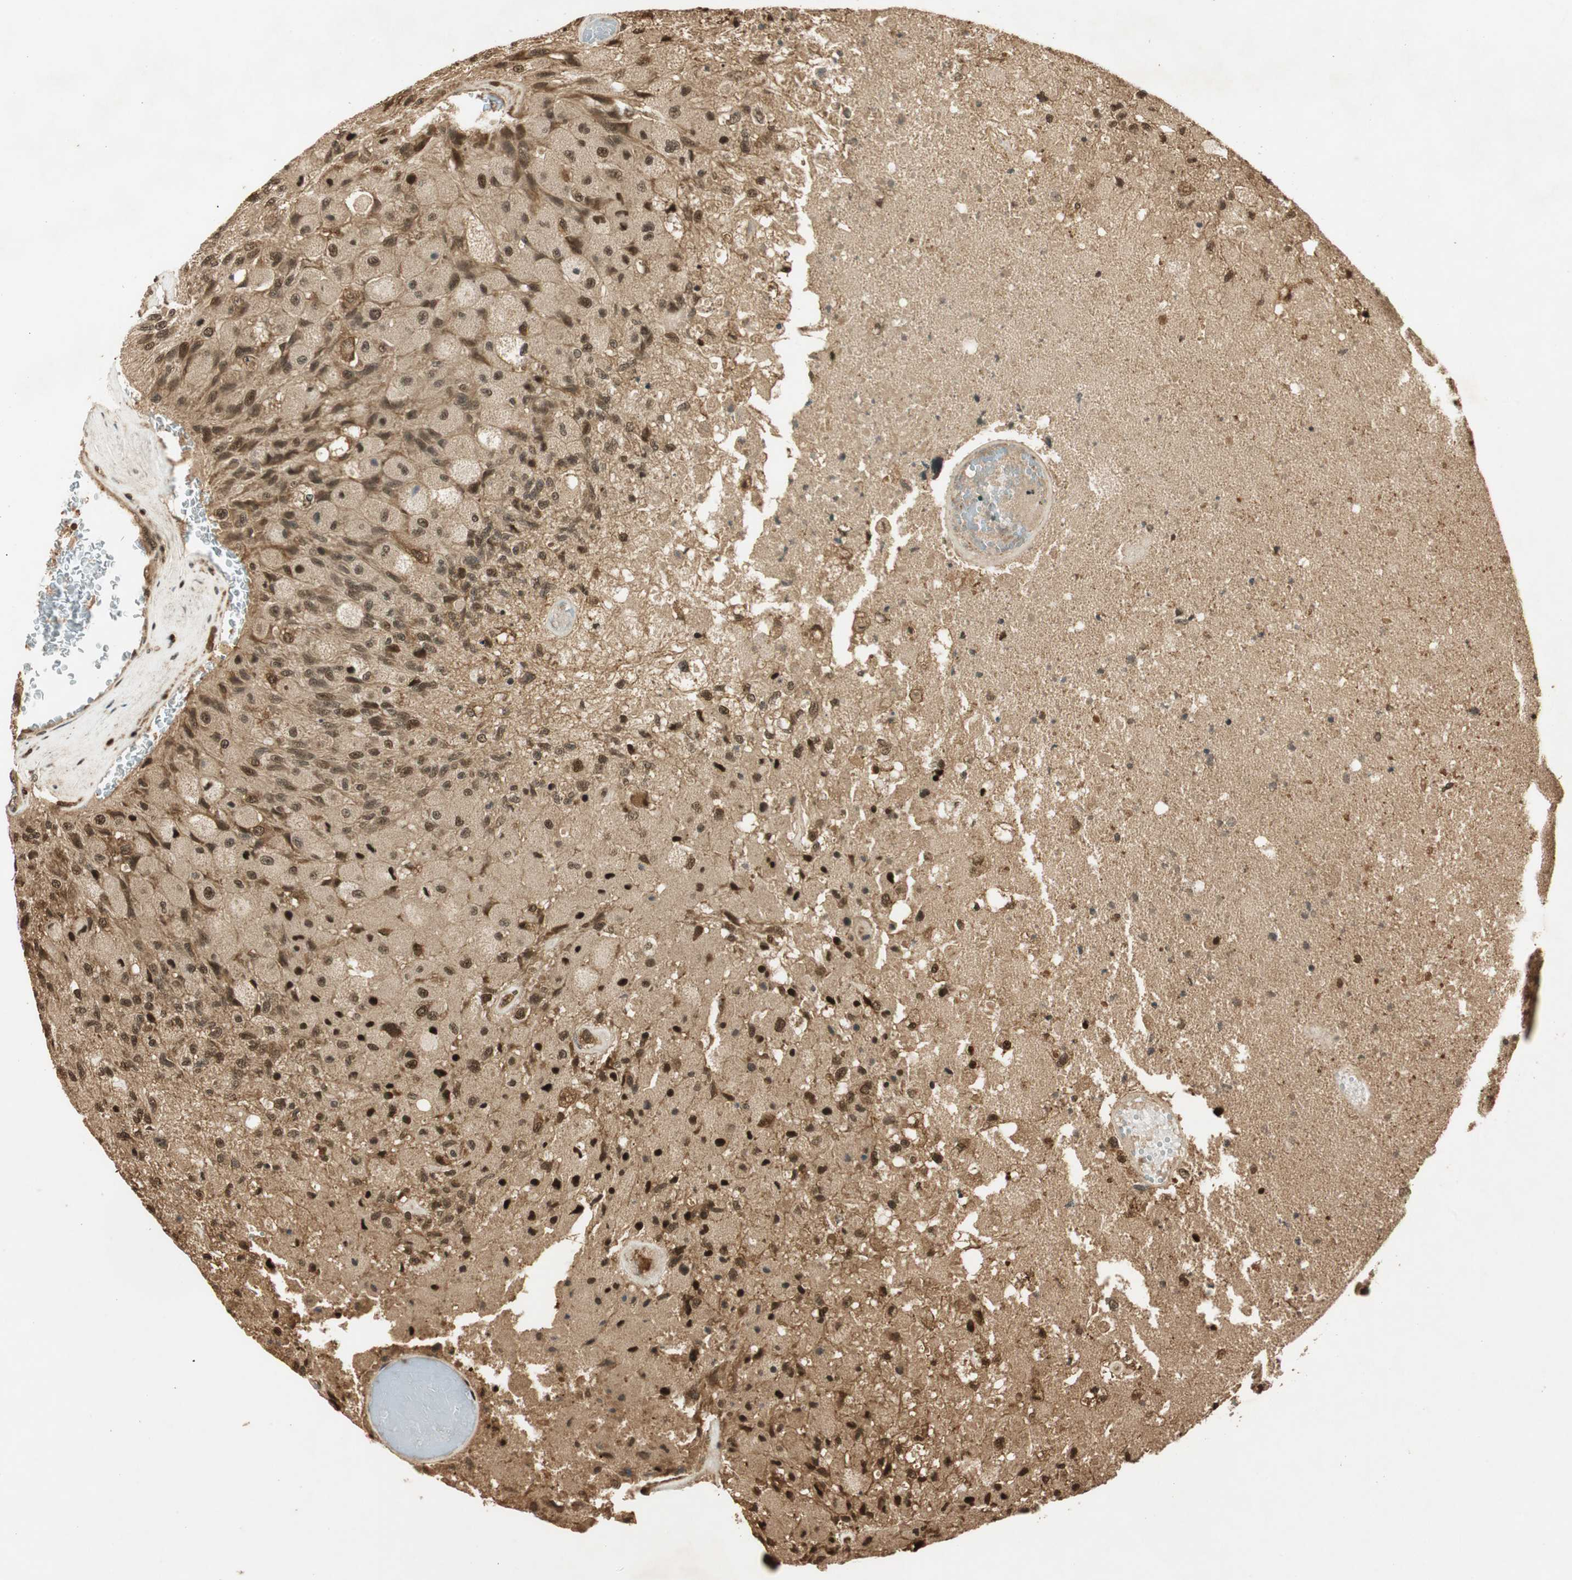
{"staining": {"intensity": "moderate", "quantity": ">75%", "location": "cytoplasmic/membranous,nuclear"}, "tissue": "glioma", "cell_type": "Tumor cells", "image_type": "cancer", "snomed": [{"axis": "morphology", "description": "Normal tissue, NOS"}, {"axis": "morphology", "description": "Glioma, malignant, High grade"}, {"axis": "topography", "description": "Cerebral cortex"}], "caption": "Immunohistochemical staining of high-grade glioma (malignant) demonstrates medium levels of moderate cytoplasmic/membranous and nuclear protein positivity in approximately >75% of tumor cells.", "gene": "RPA3", "patient": {"sex": "male", "age": 77}}